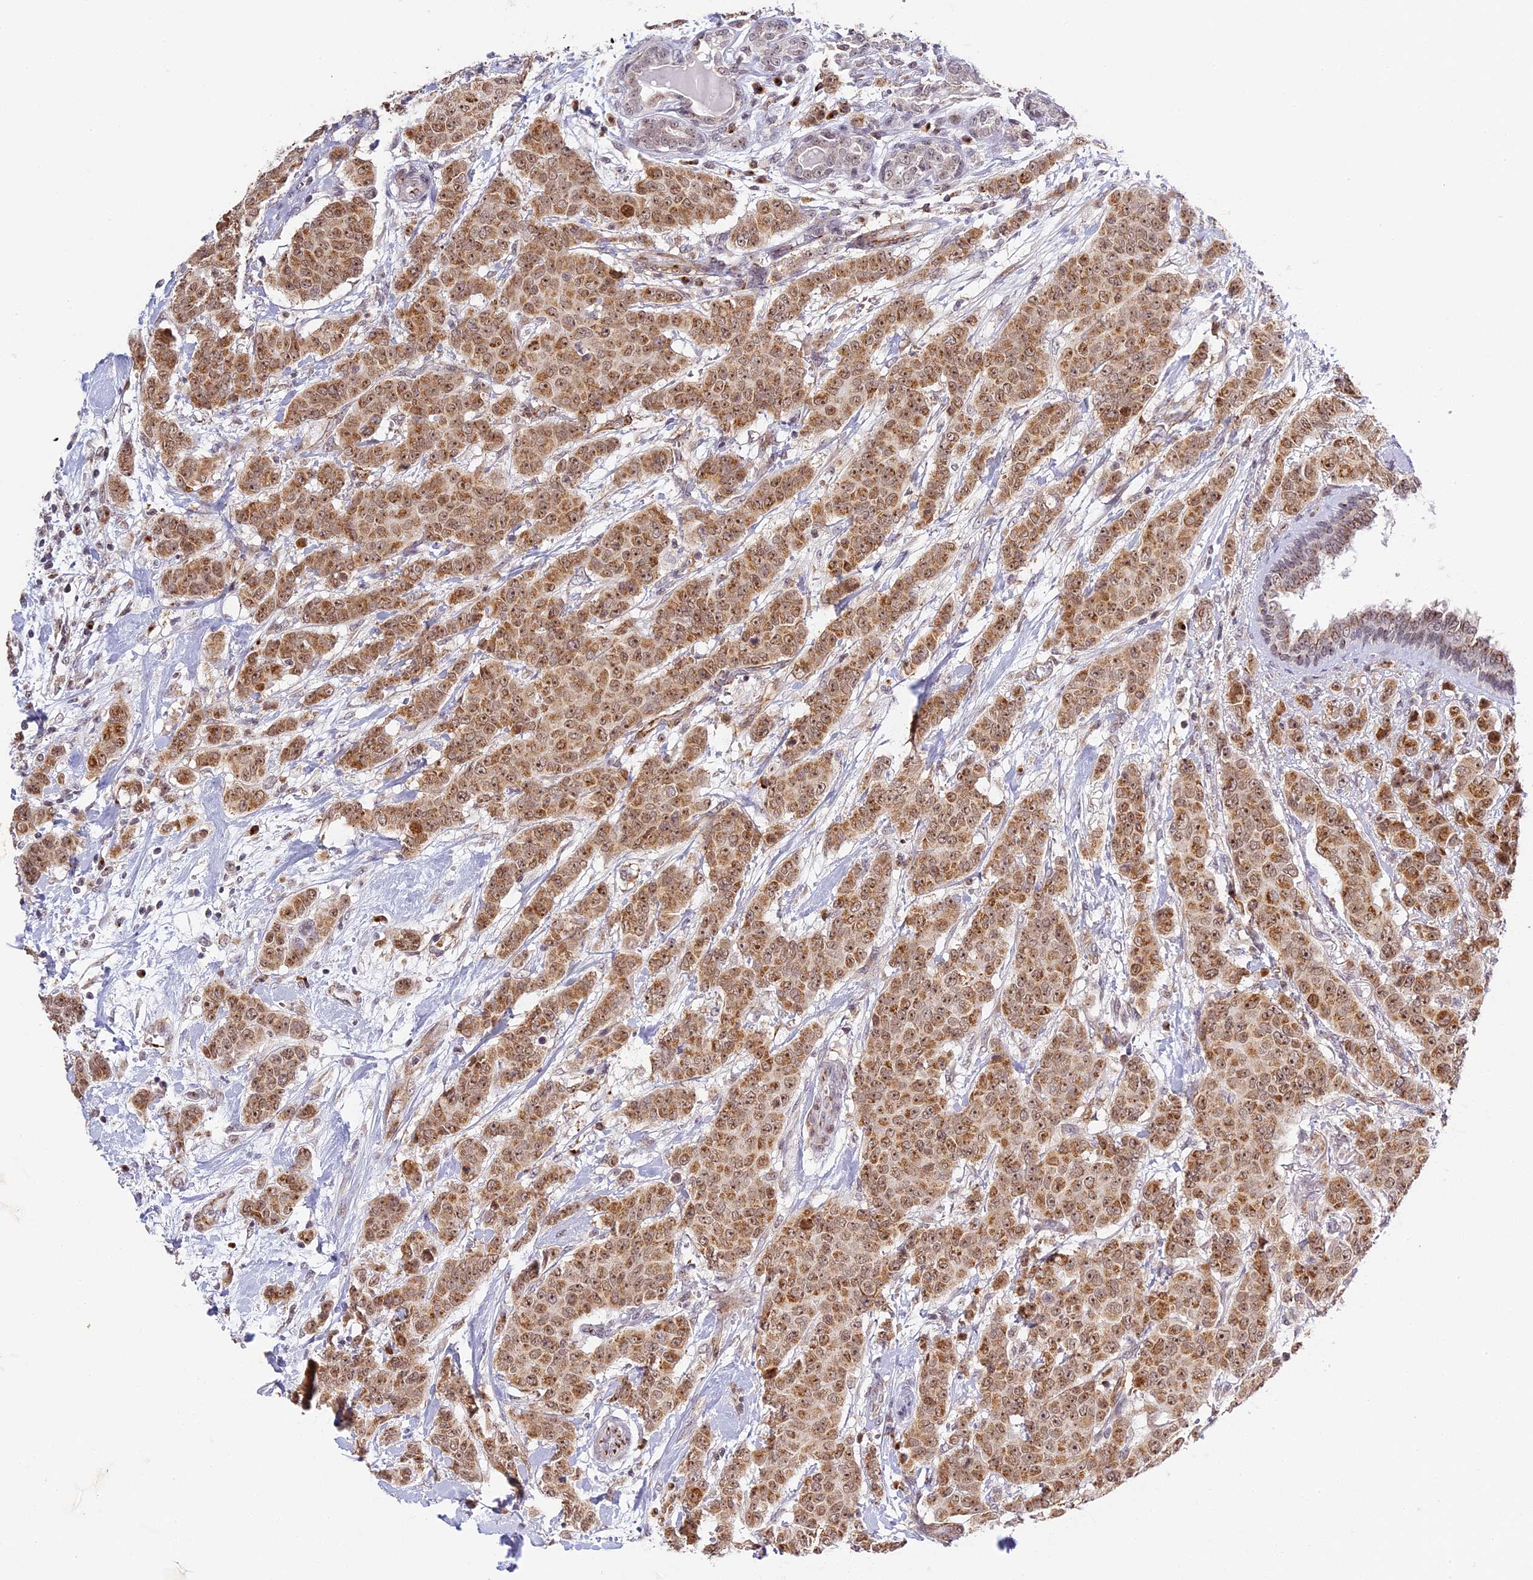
{"staining": {"intensity": "moderate", "quantity": ">75%", "location": "cytoplasmic/membranous,nuclear"}, "tissue": "breast cancer", "cell_type": "Tumor cells", "image_type": "cancer", "snomed": [{"axis": "morphology", "description": "Duct carcinoma"}, {"axis": "topography", "description": "Breast"}], "caption": "Immunohistochemistry (IHC) (DAB (3,3'-diaminobenzidine)) staining of human breast infiltrating ductal carcinoma demonstrates moderate cytoplasmic/membranous and nuclear protein positivity in approximately >75% of tumor cells.", "gene": "HEATR5B", "patient": {"sex": "female", "age": 40}}